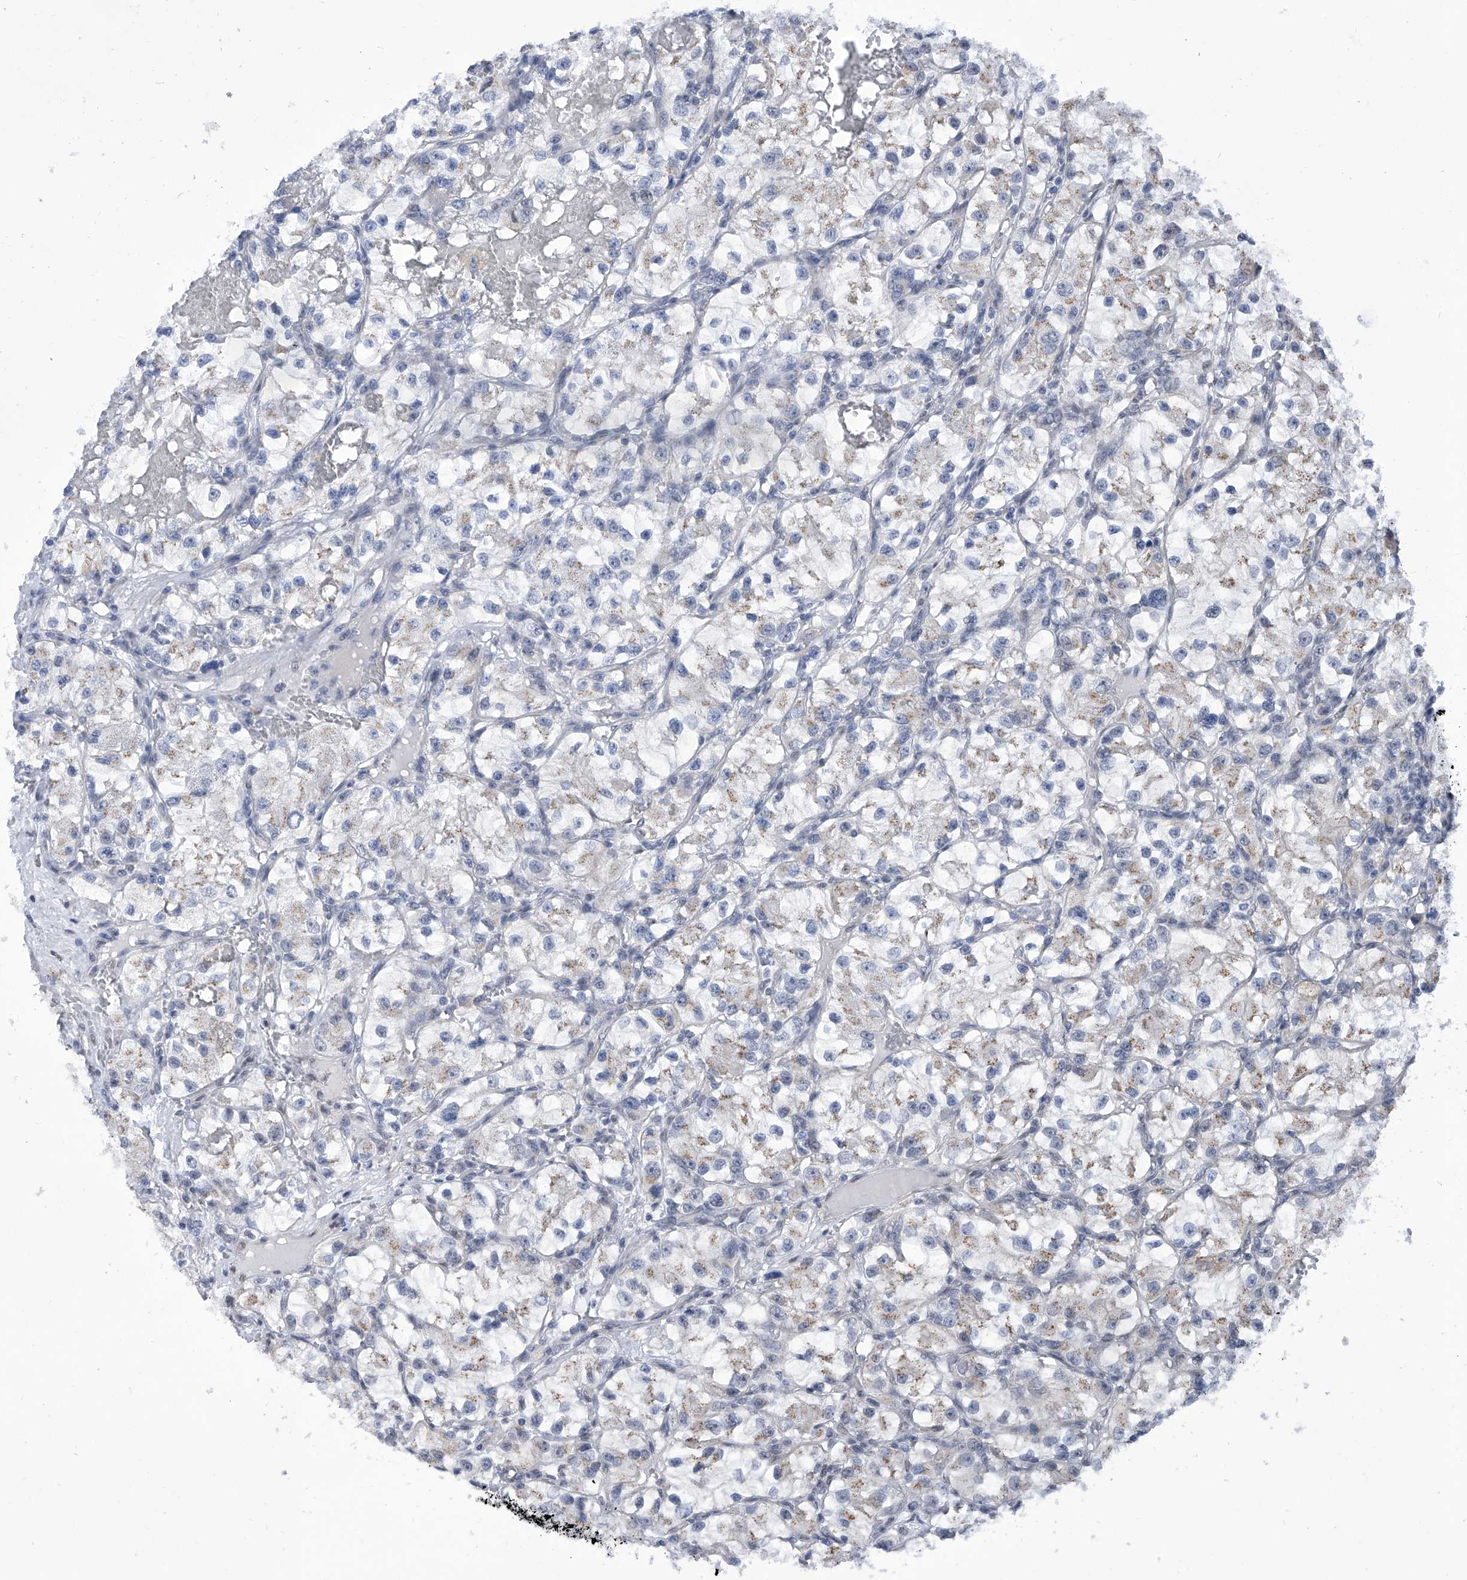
{"staining": {"intensity": "weak", "quantity": "<25%", "location": "cytoplasmic/membranous"}, "tissue": "renal cancer", "cell_type": "Tumor cells", "image_type": "cancer", "snomed": [{"axis": "morphology", "description": "Adenocarcinoma, NOS"}, {"axis": "topography", "description": "Kidney"}], "caption": "Immunohistochemistry histopathology image of renal adenocarcinoma stained for a protein (brown), which exhibits no expression in tumor cells. (Brightfield microscopy of DAB immunohistochemistry at high magnification).", "gene": "SART1", "patient": {"sex": "female", "age": 57}}